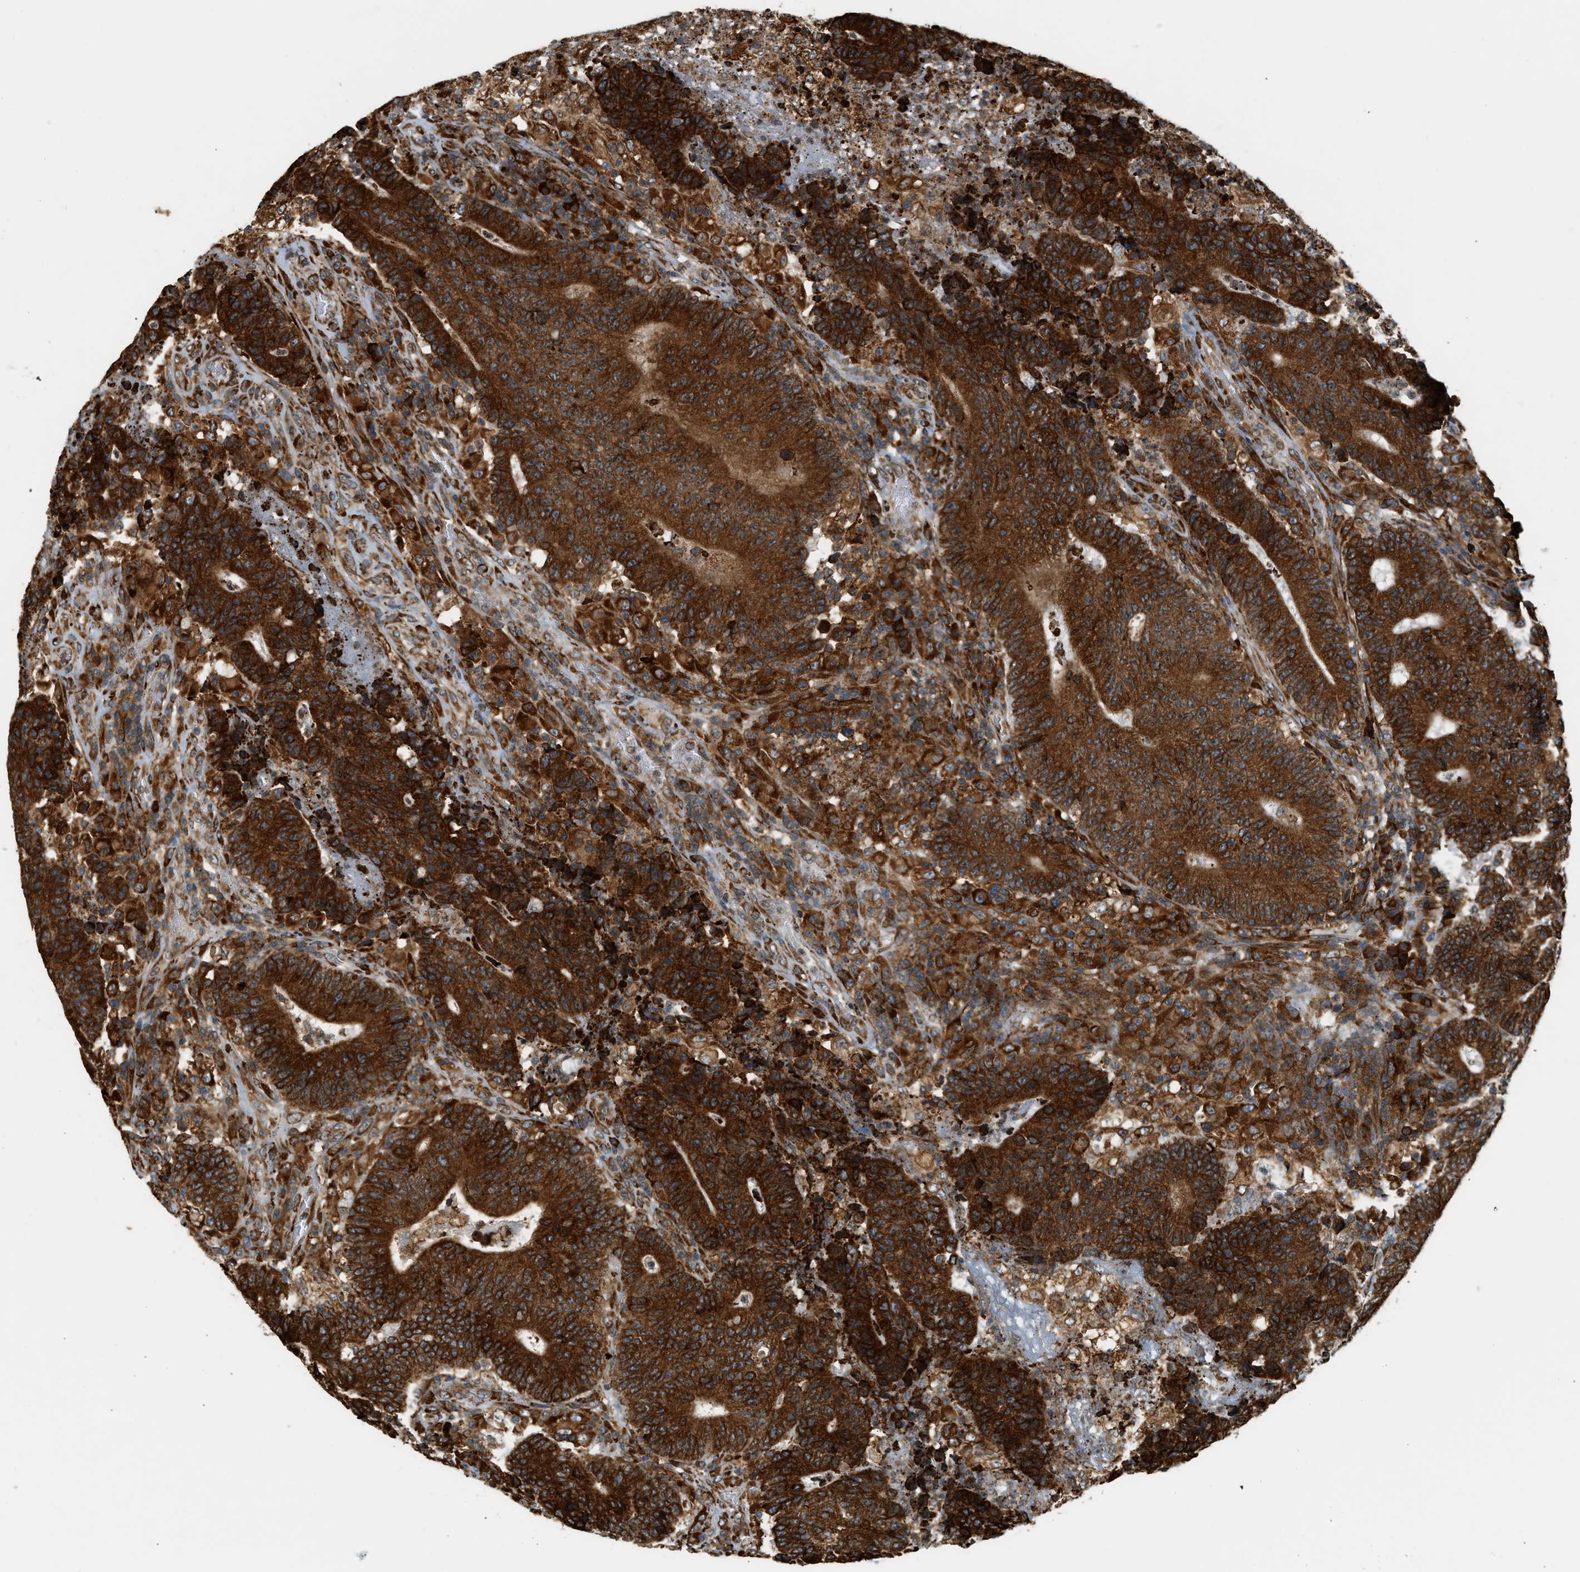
{"staining": {"intensity": "strong", "quantity": ">75%", "location": "cytoplasmic/membranous"}, "tissue": "colorectal cancer", "cell_type": "Tumor cells", "image_type": "cancer", "snomed": [{"axis": "morphology", "description": "Normal tissue, NOS"}, {"axis": "morphology", "description": "Adenocarcinoma, NOS"}, {"axis": "topography", "description": "Colon"}], "caption": "Colorectal cancer tissue displays strong cytoplasmic/membranous positivity in approximately >75% of tumor cells, visualized by immunohistochemistry.", "gene": "SEMA4D", "patient": {"sex": "female", "age": 75}}